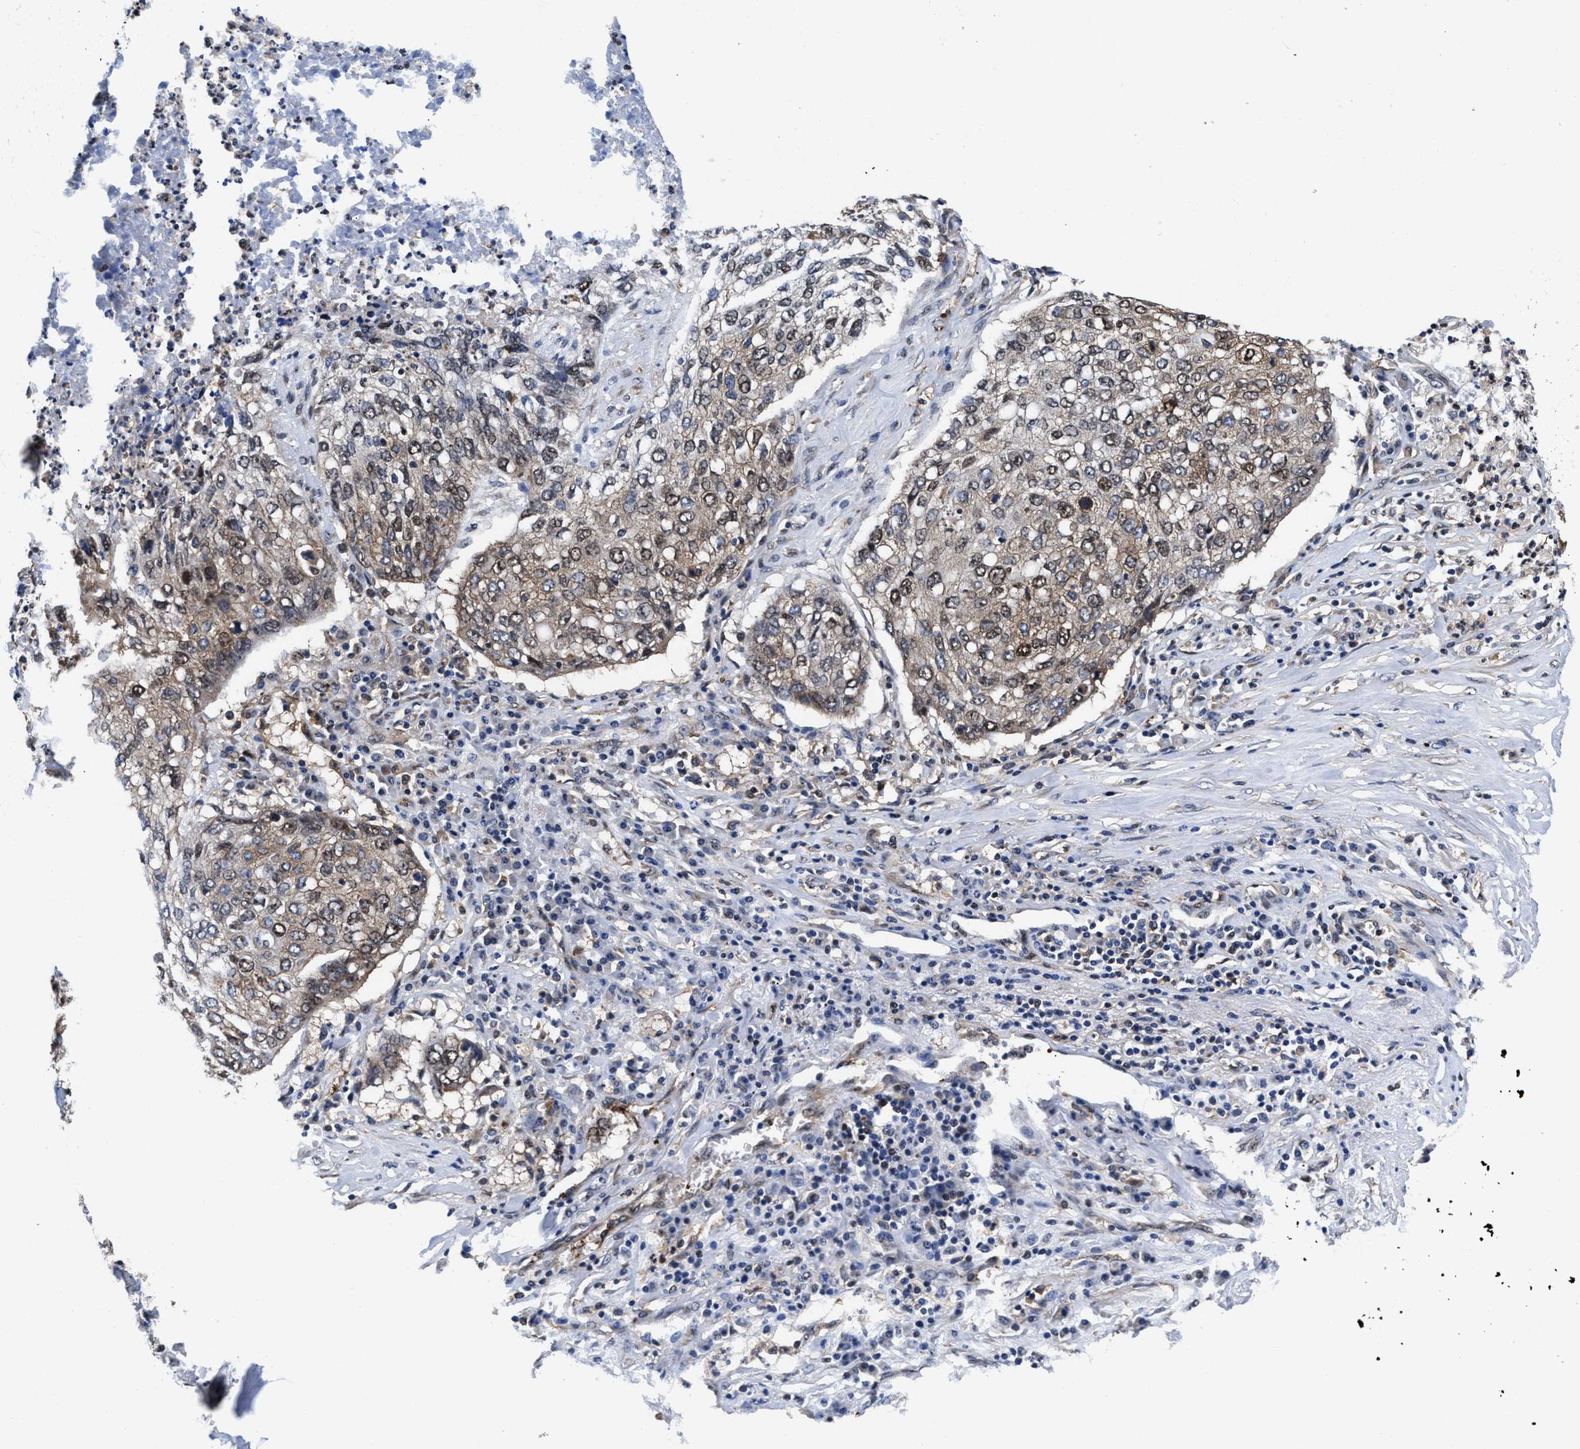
{"staining": {"intensity": "weak", "quantity": ">75%", "location": "cytoplasmic/membranous,nuclear"}, "tissue": "lung cancer", "cell_type": "Tumor cells", "image_type": "cancer", "snomed": [{"axis": "morphology", "description": "Squamous cell carcinoma, NOS"}, {"axis": "topography", "description": "Lung"}], "caption": "About >75% of tumor cells in human lung squamous cell carcinoma display weak cytoplasmic/membranous and nuclear protein staining as visualized by brown immunohistochemical staining.", "gene": "ACLY", "patient": {"sex": "female", "age": 63}}